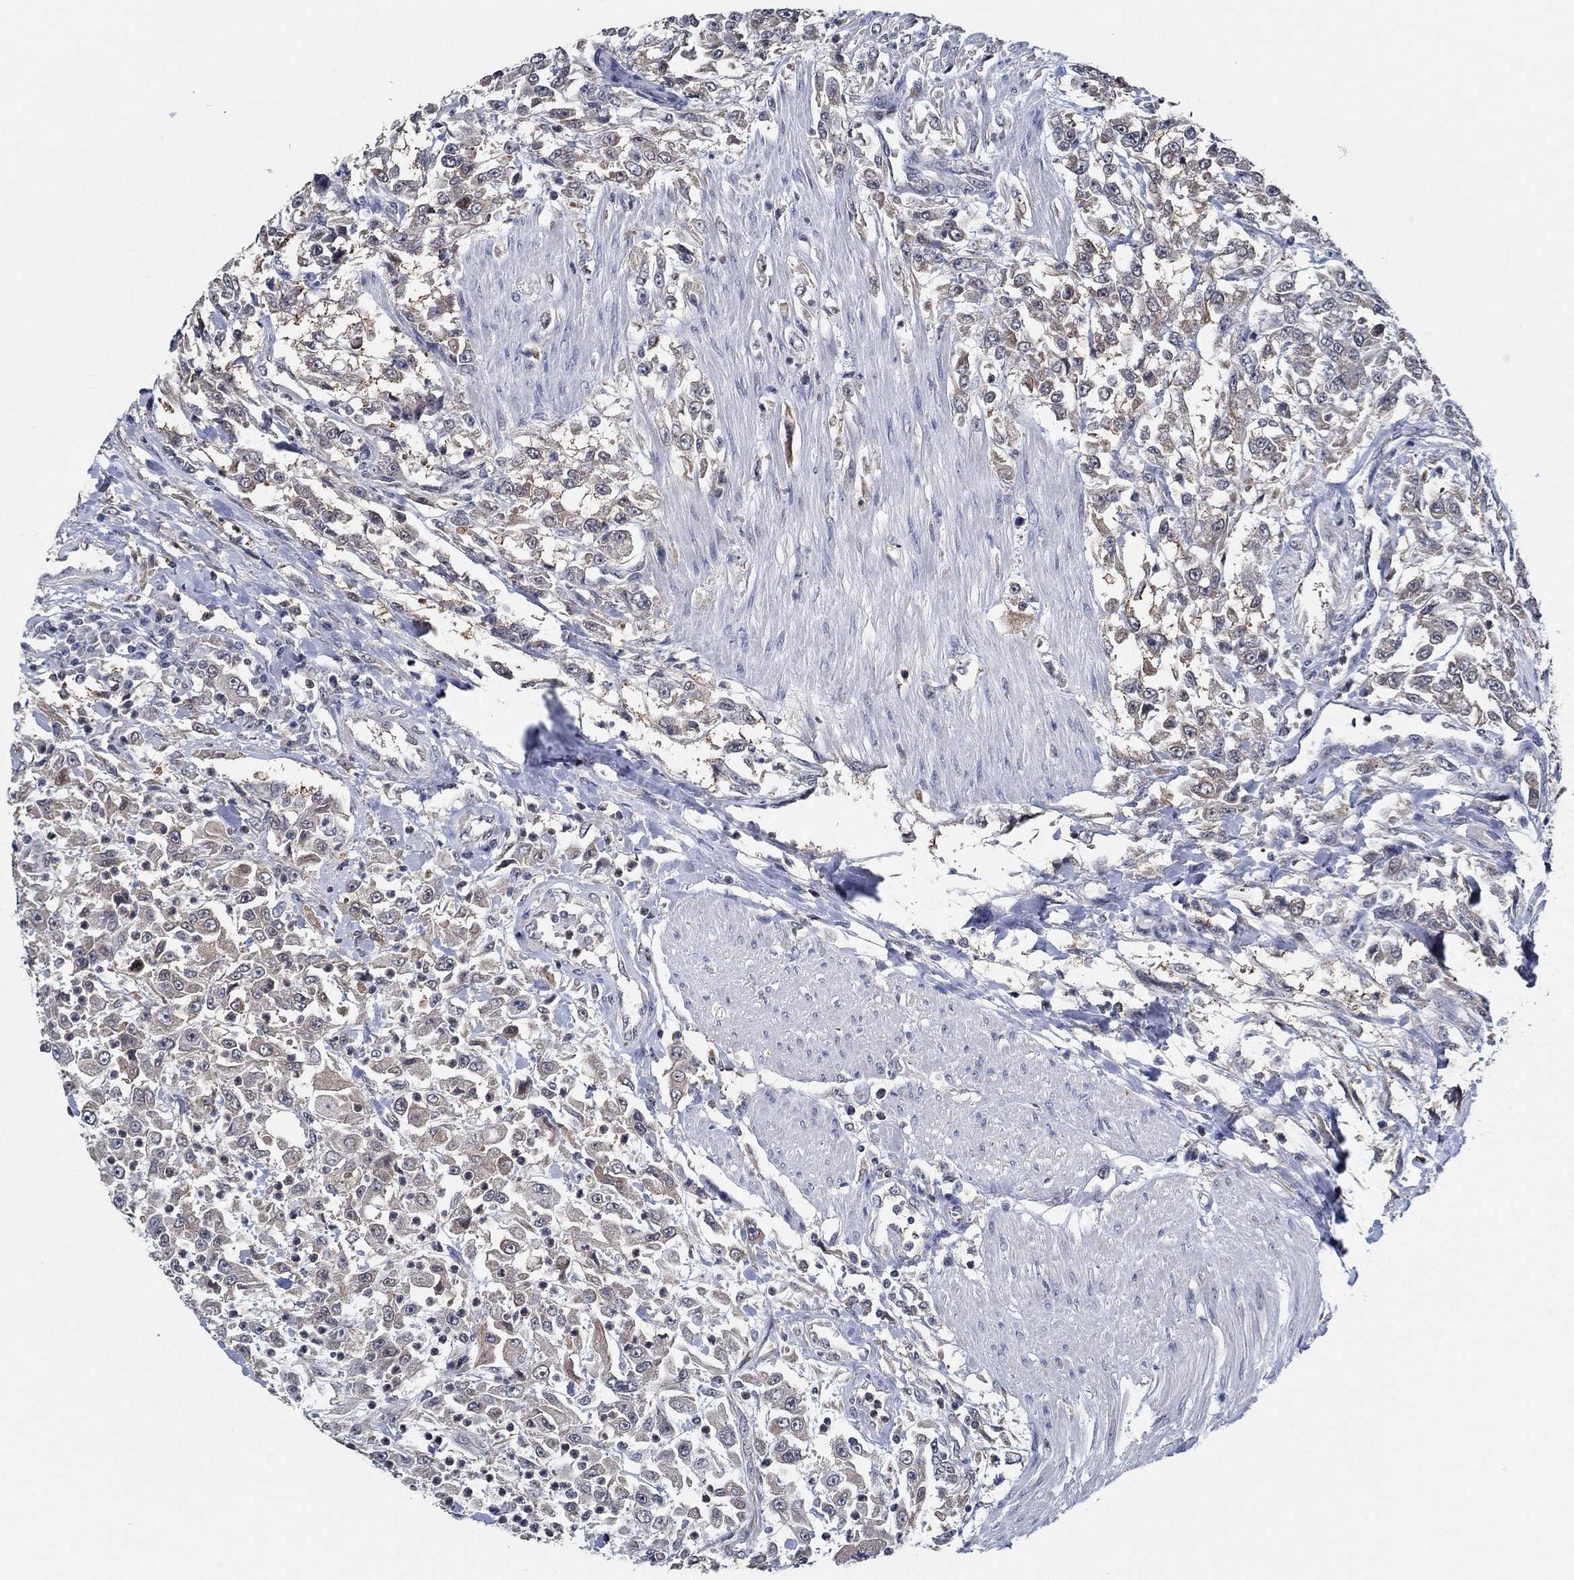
{"staining": {"intensity": "moderate", "quantity": "<25%", "location": "cytoplasmic/membranous"}, "tissue": "urothelial cancer", "cell_type": "Tumor cells", "image_type": "cancer", "snomed": [{"axis": "morphology", "description": "Urothelial carcinoma, High grade"}, {"axis": "topography", "description": "Urinary bladder"}], "caption": "Immunohistochemistry photomicrograph of neoplastic tissue: human urothelial carcinoma (high-grade) stained using IHC shows low levels of moderate protein expression localized specifically in the cytoplasmic/membranous of tumor cells, appearing as a cytoplasmic/membranous brown color.", "gene": "DACT1", "patient": {"sex": "male", "age": 46}}